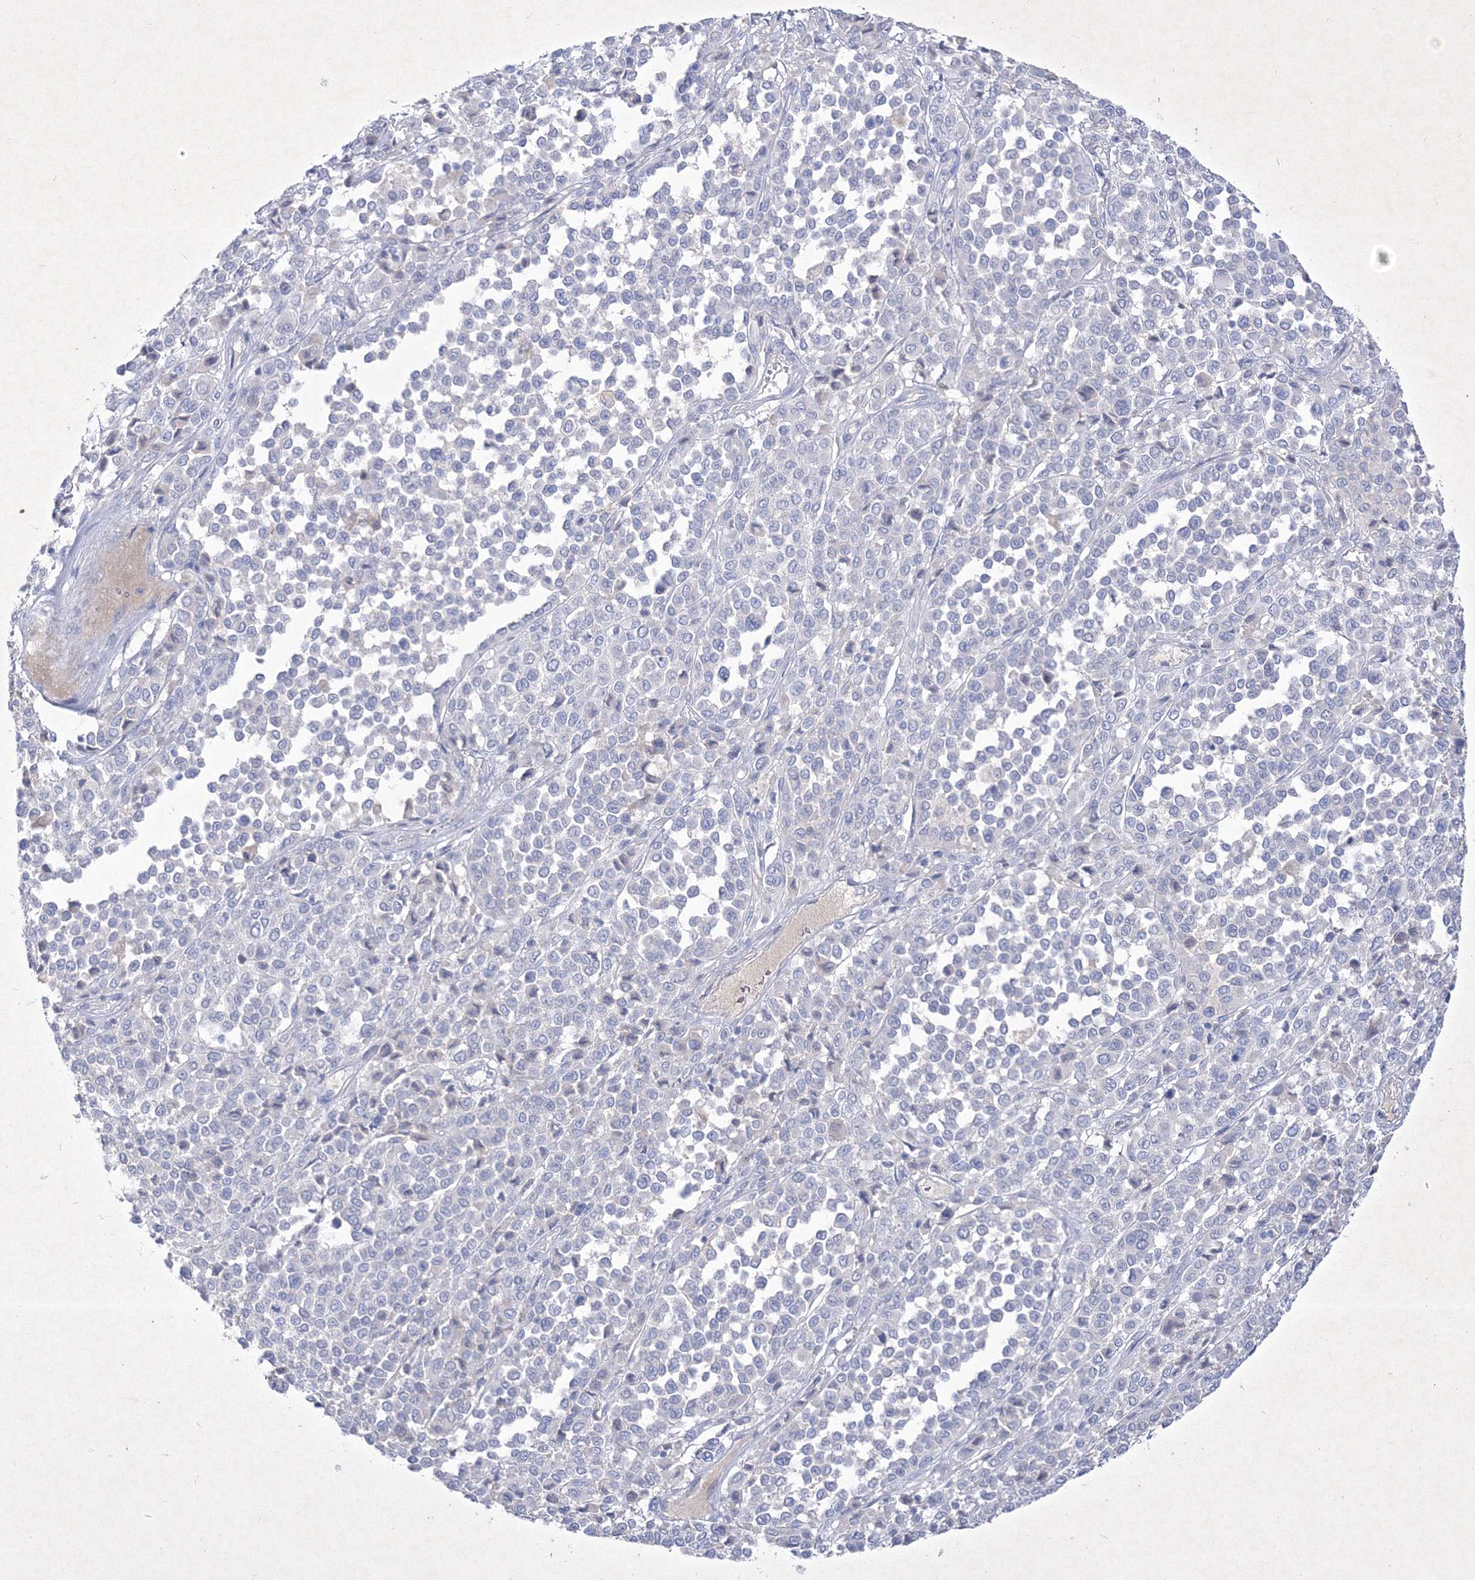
{"staining": {"intensity": "negative", "quantity": "none", "location": "none"}, "tissue": "melanoma", "cell_type": "Tumor cells", "image_type": "cancer", "snomed": [{"axis": "morphology", "description": "Malignant melanoma, Metastatic site"}, {"axis": "topography", "description": "Pancreas"}], "caption": "Protein analysis of malignant melanoma (metastatic site) exhibits no significant expression in tumor cells.", "gene": "TMEM139", "patient": {"sex": "female", "age": 30}}